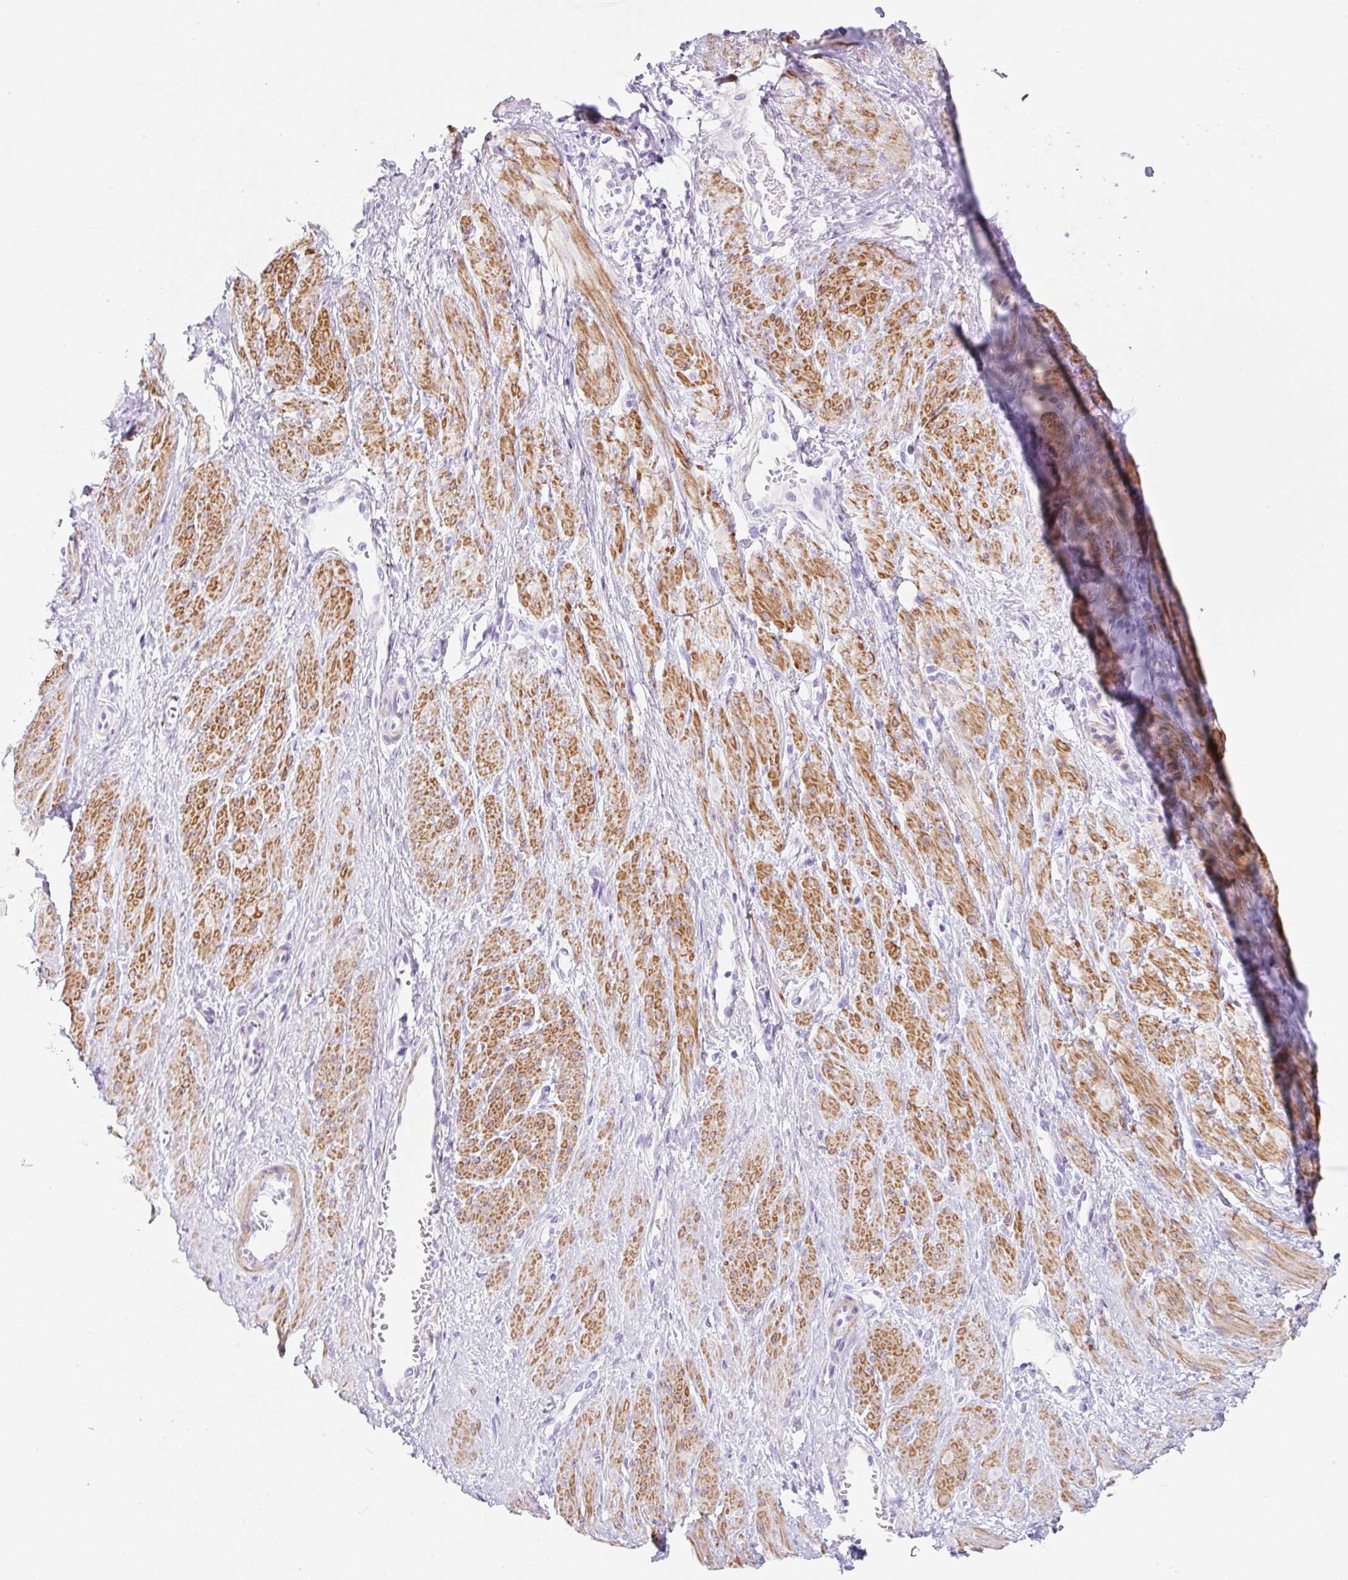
{"staining": {"intensity": "strong", "quantity": "25%-75%", "location": "cytoplasmic/membranous"}, "tissue": "smooth muscle", "cell_type": "Smooth muscle cells", "image_type": "normal", "snomed": [{"axis": "morphology", "description": "Normal tissue, NOS"}, {"axis": "topography", "description": "Smooth muscle"}, {"axis": "topography", "description": "Uterus"}], "caption": "This micrograph demonstrates normal smooth muscle stained with IHC to label a protein in brown. The cytoplasmic/membranous of smooth muscle cells show strong positivity for the protein. Nuclei are counter-stained blue.", "gene": "CLDND2", "patient": {"sex": "female", "age": 39}}